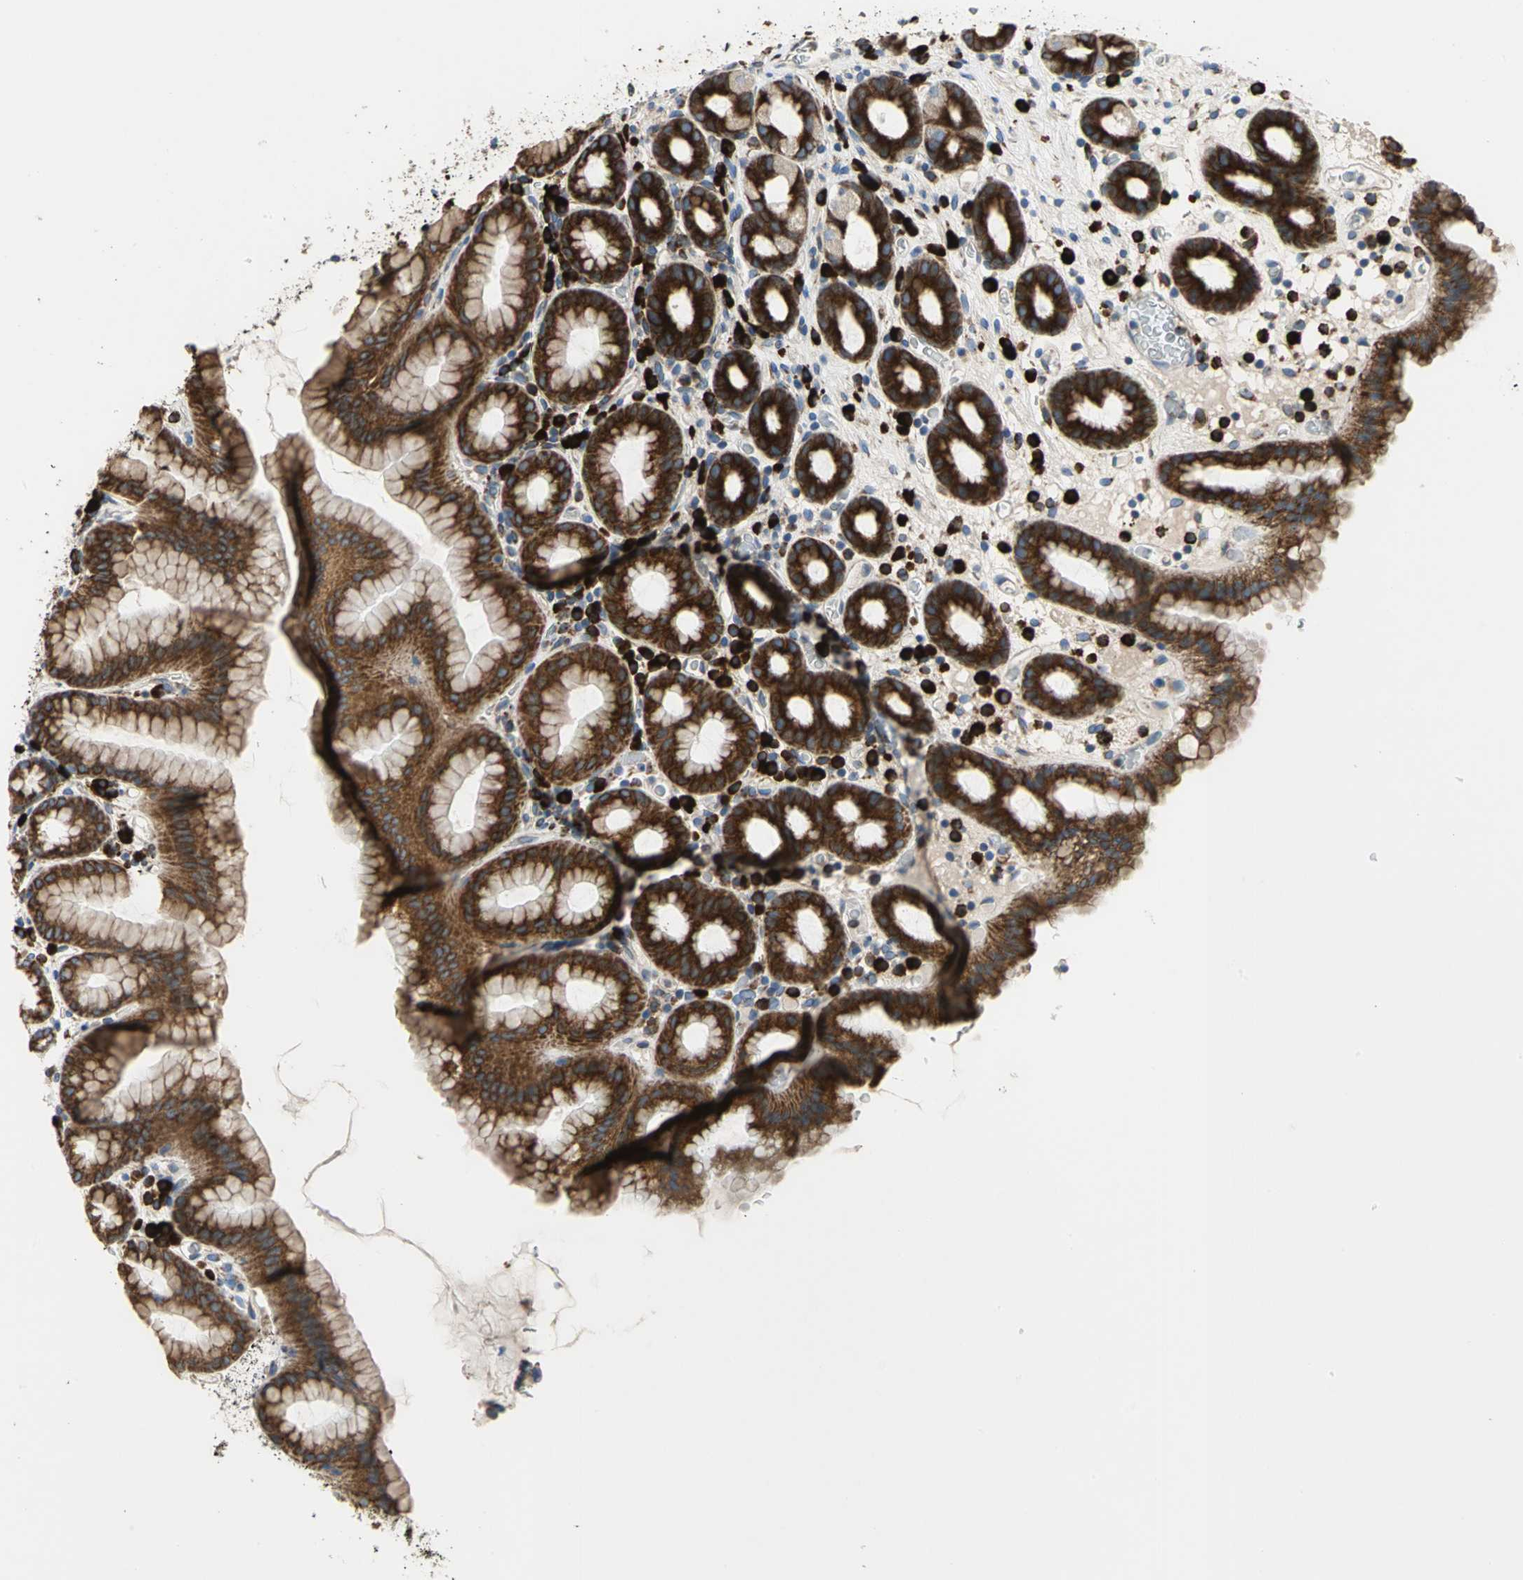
{"staining": {"intensity": "strong", "quantity": ">75%", "location": "cytoplasmic/membranous"}, "tissue": "stomach", "cell_type": "Glandular cells", "image_type": "normal", "snomed": [{"axis": "morphology", "description": "Normal tissue, NOS"}, {"axis": "topography", "description": "Stomach, upper"}], "caption": "A high-resolution photomicrograph shows IHC staining of unremarkable stomach, which shows strong cytoplasmic/membranous positivity in approximately >75% of glandular cells. (Brightfield microscopy of DAB IHC at high magnification).", "gene": "SDF2L1", "patient": {"sex": "male", "age": 68}}